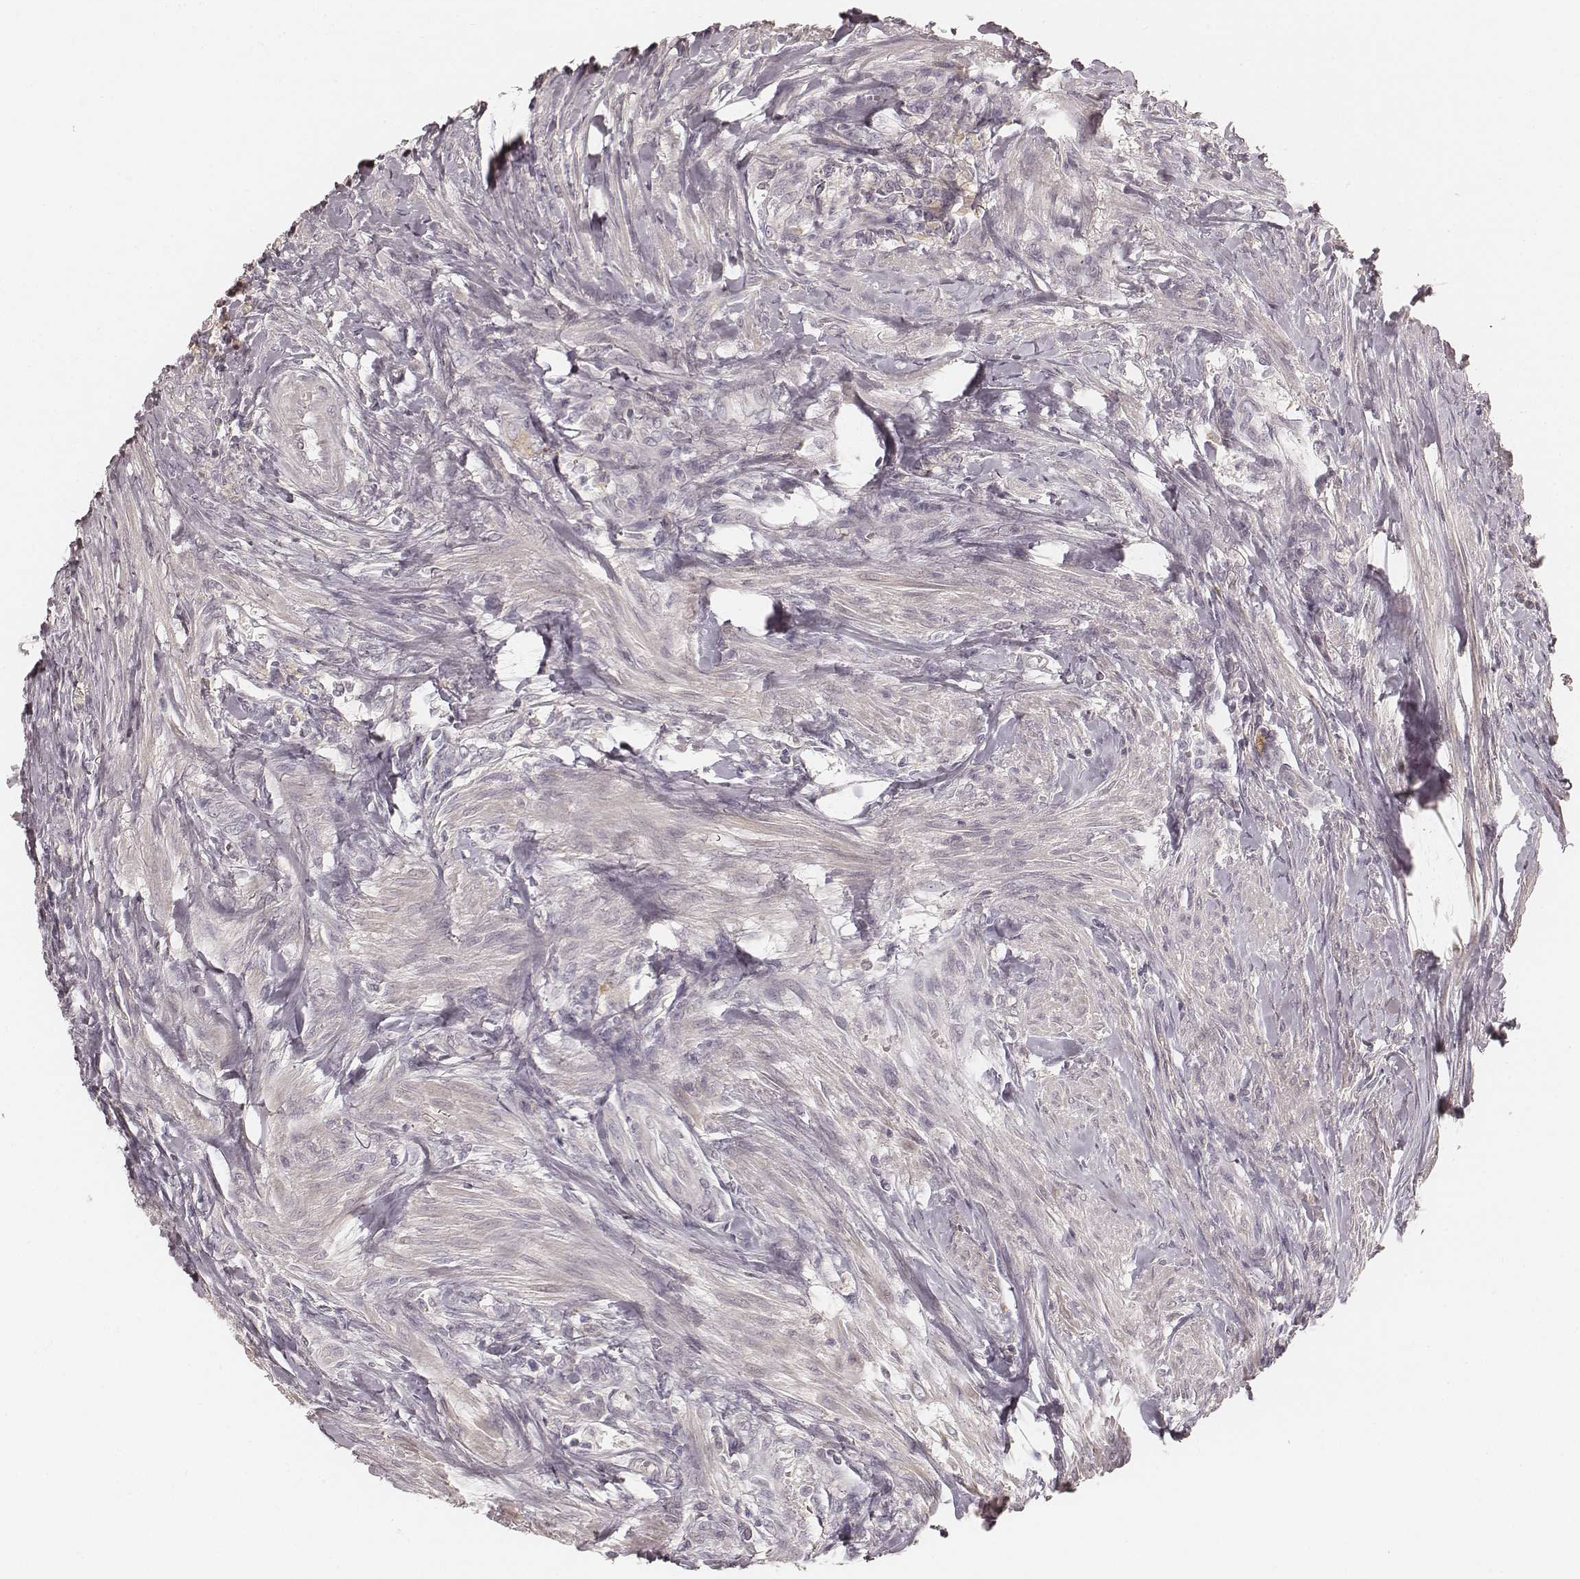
{"staining": {"intensity": "negative", "quantity": "none", "location": "none"}, "tissue": "colorectal cancer", "cell_type": "Tumor cells", "image_type": "cancer", "snomed": [{"axis": "morphology", "description": "Adenocarcinoma, NOS"}, {"axis": "topography", "description": "Colon"}], "caption": "This is a photomicrograph of immunohistochemistry staining of colorectal cancer, which shows no staining in tumor cells. The staining was performed using DAB (3,3'-diaminobenzidine) to visualize the protein expression in brown, while the nuclei were stained in blue with hematoxylin (Magnification: 20x).", "gene": "FMNL2", "patient": {"sex": "female", "age": 67}}